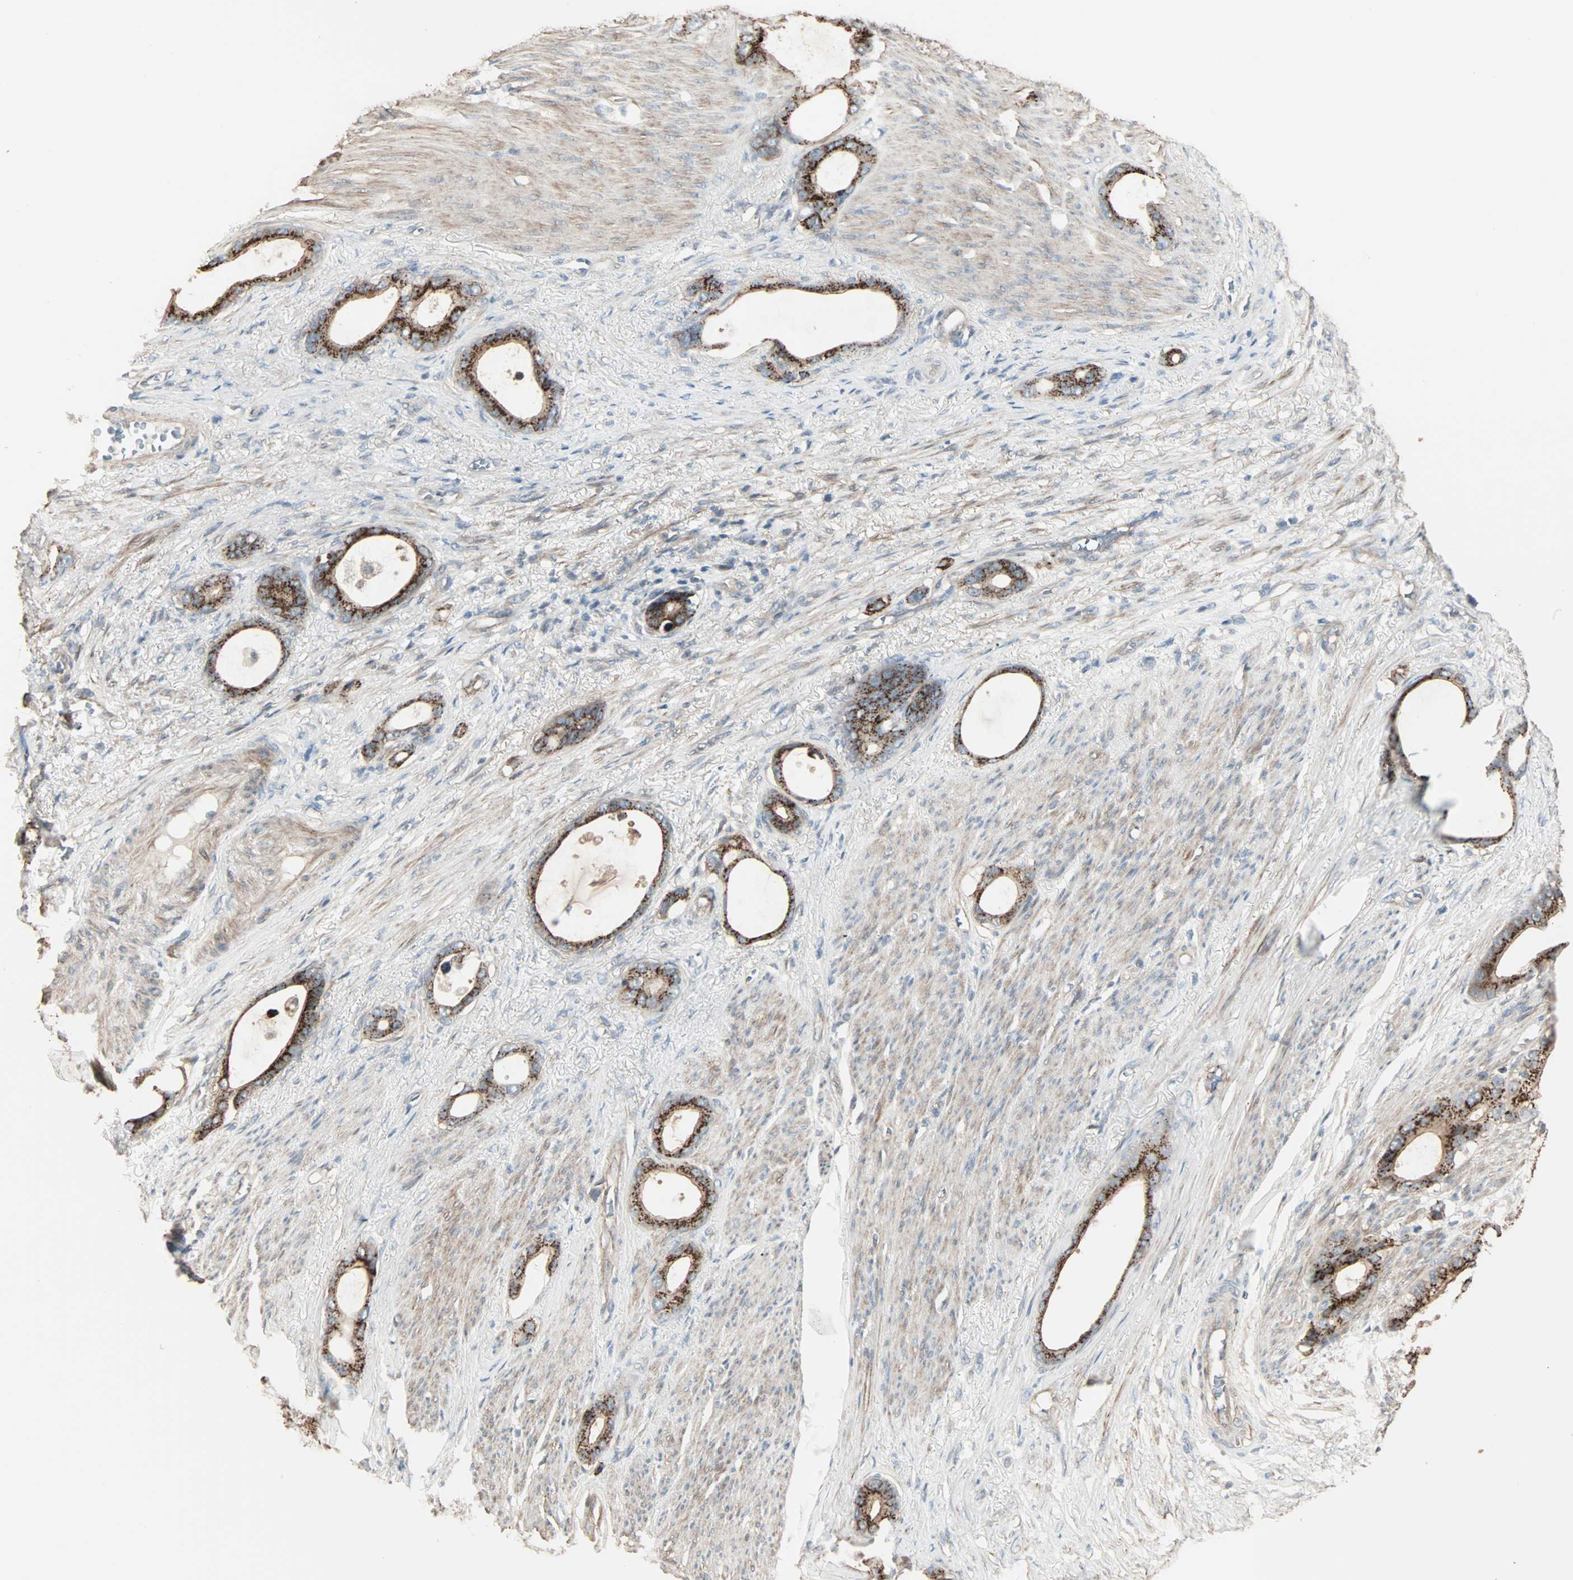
{"staining": {"intensity": "strong", "quantity": ">75%", "location": "cytoplasmic/membranous"}, "tissue": "stomach cancer", "cell_type": "Tumor cells", "image_type": "cancer", "snomed": [{"axis": "morphology", "description": "Adenocarcinoma, NOS"}, {"axis": "topography", "description": "Stomach"}], "caption": "Human stomach adenocarcinoma stained with a protein marker demonstrates strong staining in tumor cells.", "gene": "GALNT3", "patient": {"sex": "female", "age": 75}}